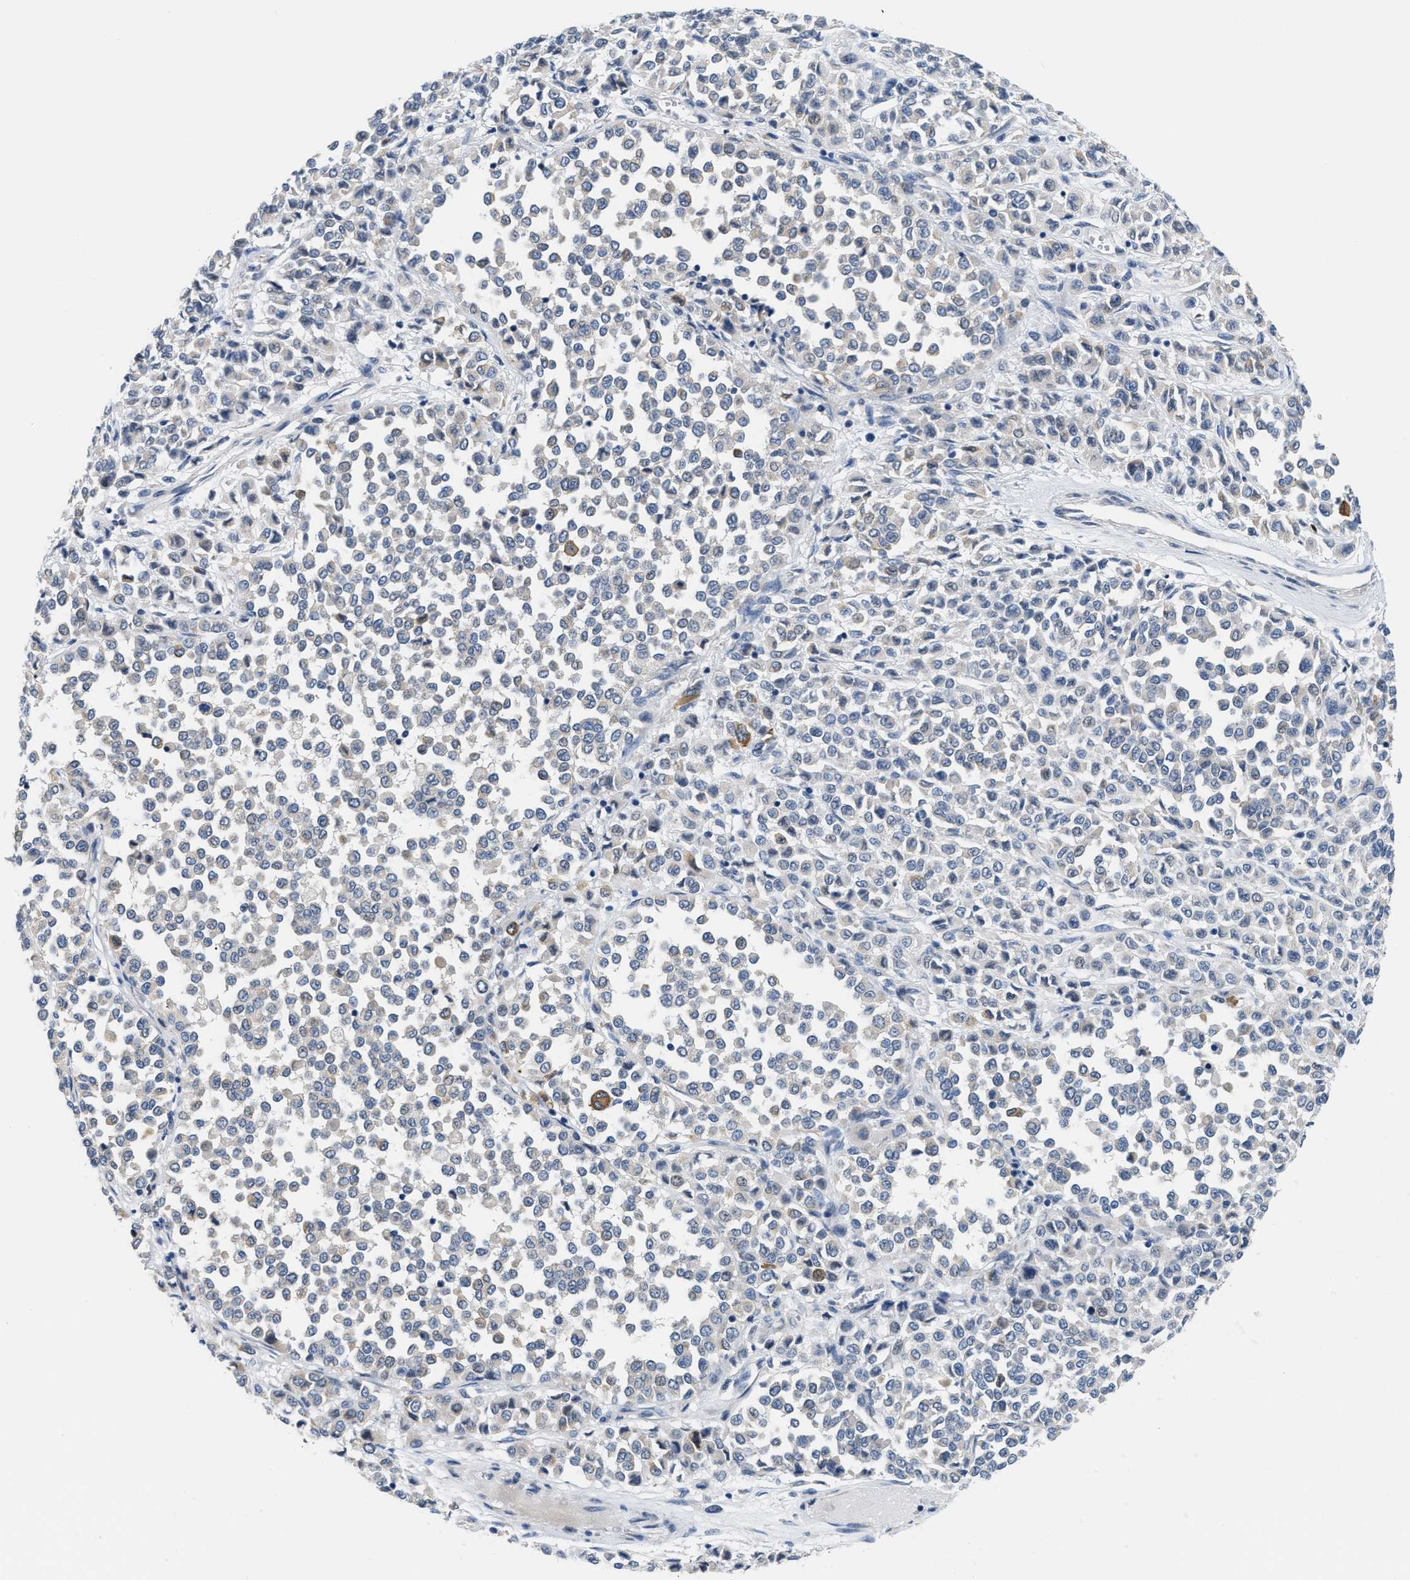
{"staining": {"intensity": "moderate", "quantity": "<25%", "location": "cytoplasmic/membranous"}, "tissue": "melanoma", "cell_type": "Tumor cells", "image_type": "cancer", "snomed": [{"axis": "morphology", "description": "Malignant melanoma, Metastatic site"}, {"axis": "topography", "description": "Pancreas"}], "caption": "Melanoma was stained to show a protein in brown. There is low levels of moderate cytoplasmic/membranous positivity in approximately <25% of tumor cells.", "gene": "CLGN", "patient": {"sex": "female", "age": 30}}